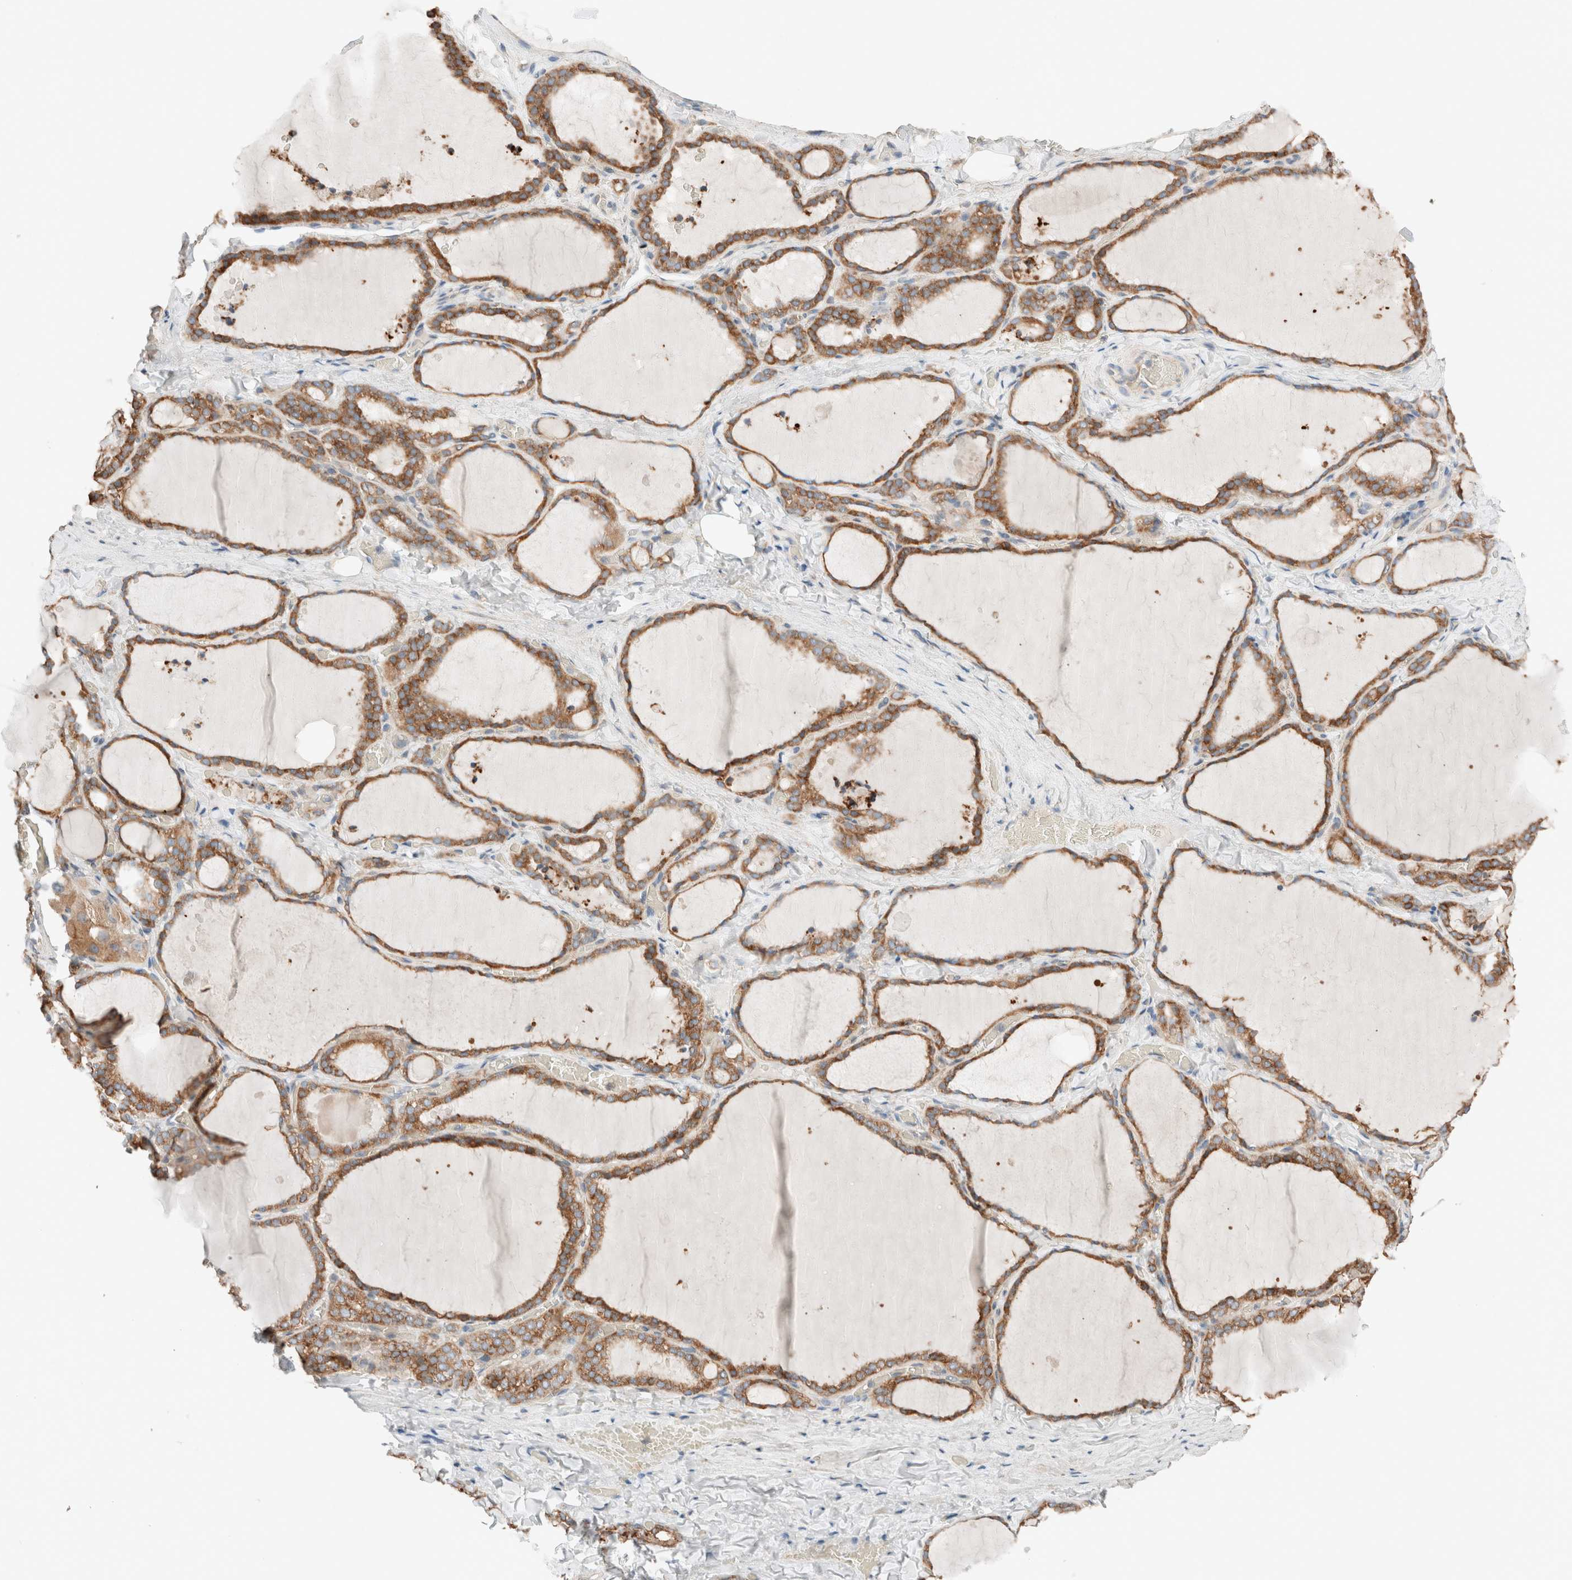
{"staining": {"intensity": "strong", "quantity": ">75%", "location": "cytoplasmic/membranous"}, "tissue": "thyroid gland", "cell_type": "Glandular cells", "image_type": "normal", "snomed": [{"axis": "morphology", "description": "Normal tissue, NOS"}, {"axis": "topography", "description": "Thyroid gland"}], "caption": "The image demonstrates a brown stain indicating the presence of a protein in the cytoplasmic/membranous of glandular cells in thyroid gland. Nuclei are stained in blue.", "gene": "PCM1", "patient": {"sex": "female", "age": 22}}